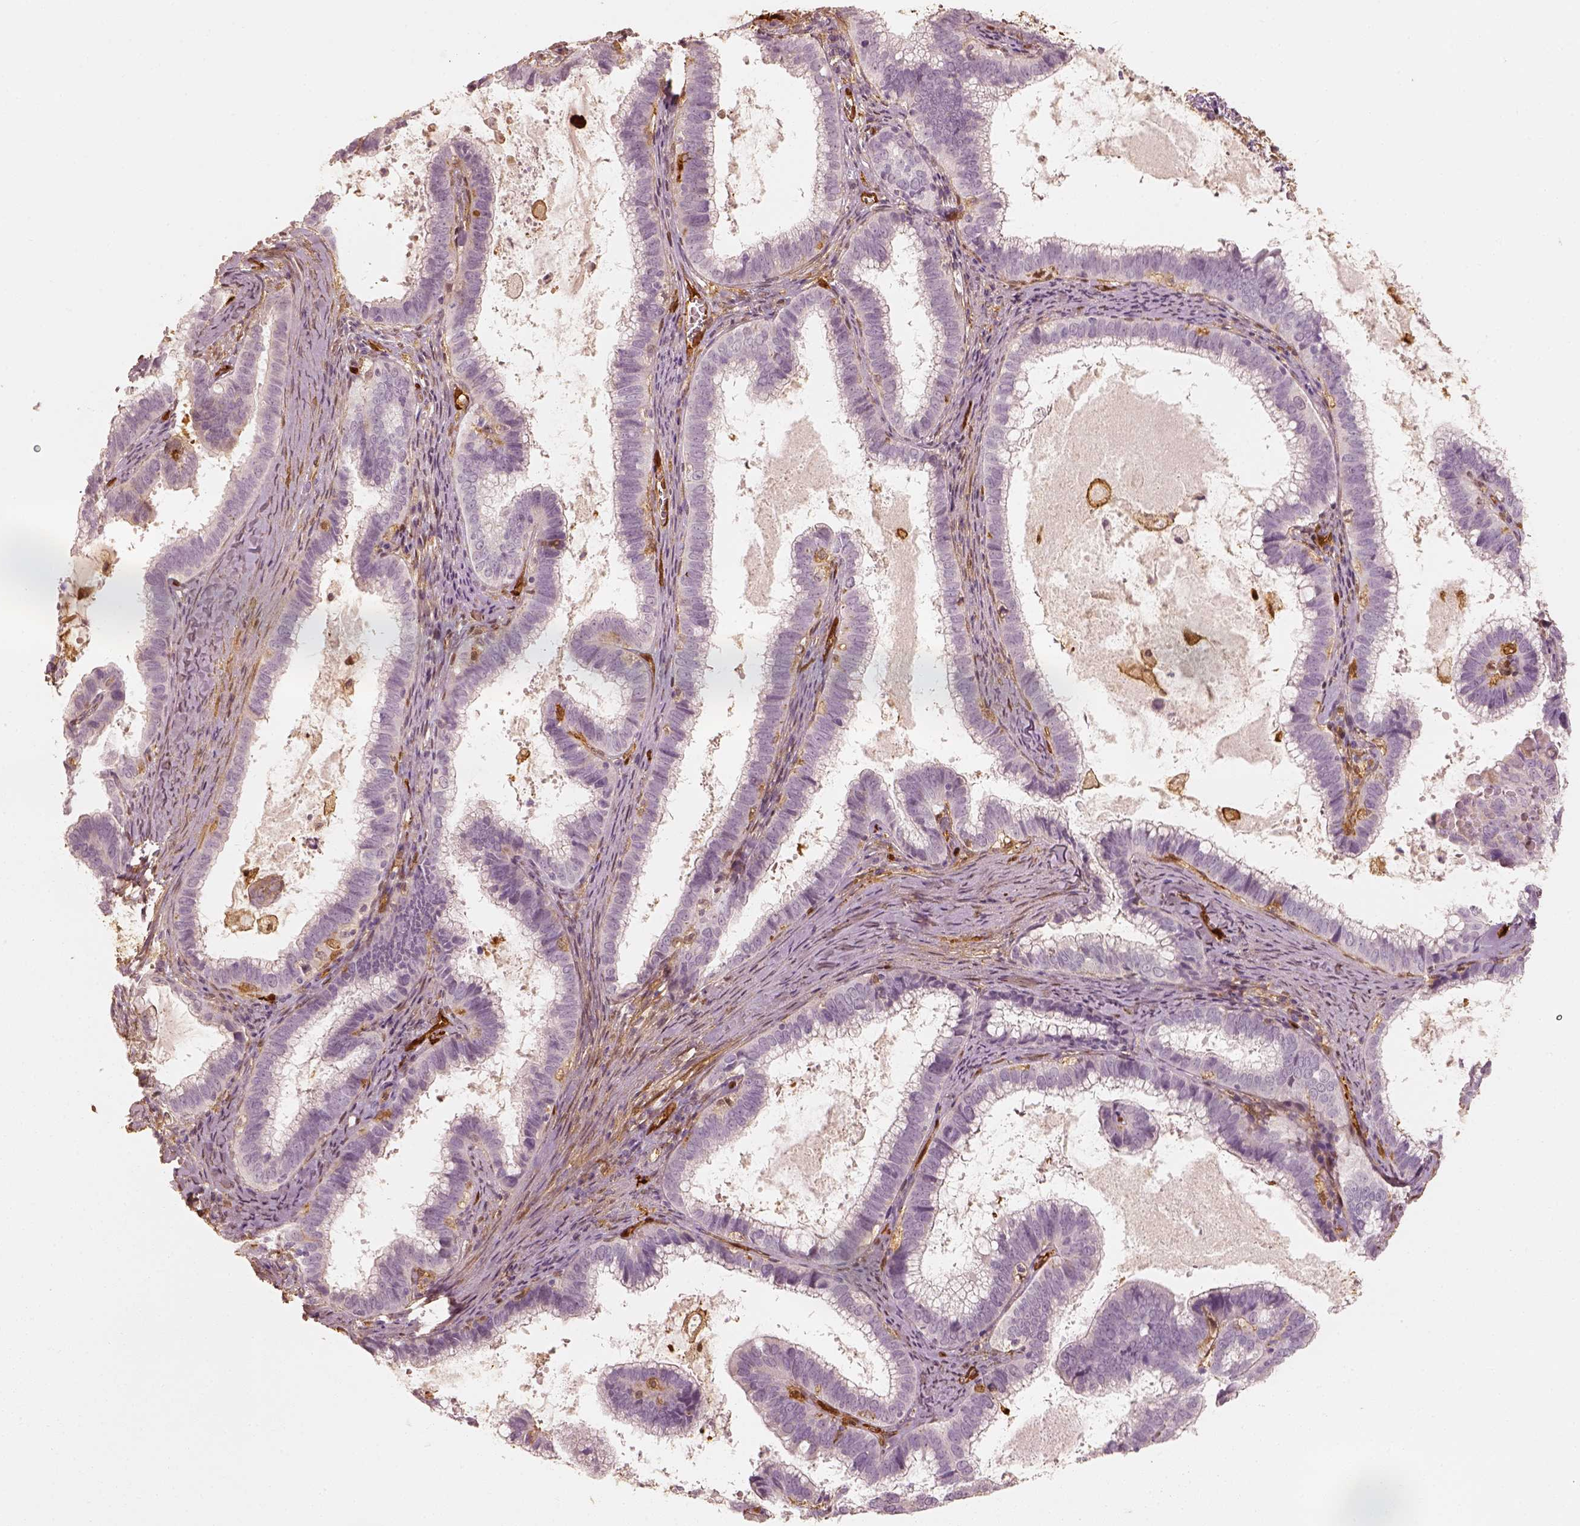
{"staining": {"intensity": "negative", "quantity": "none", "location": "none"}, "tissue": "cervical cancer", "cell_type": "Tumor cells", "image_type": "cancer", "snomed": [{"axis": "morphology", "description": "Adenocarcinoma, NOS"}, {"axis": "topography", "description": "Cervix"}], "caption": "Photomicrograph shows no significant protein staining in tumor cells of cervical adenocarcinoma. (DAB IHC with hematoxylin counter stain).", "gene": "FSCN1", "patient": {"sex": "female", "age": 61}}